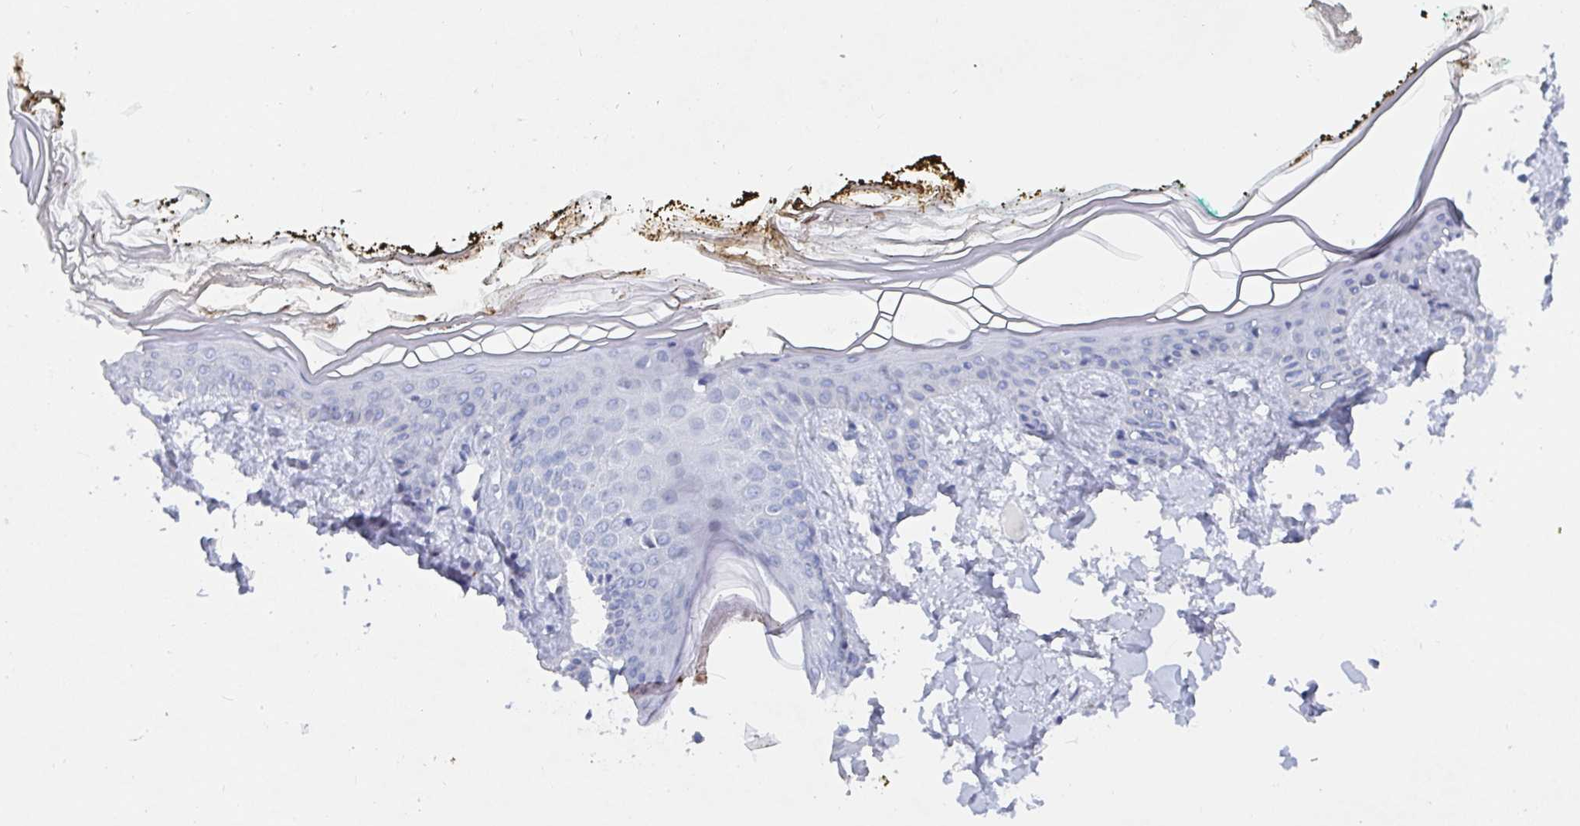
{"staining": {"intensity": "negative", "quantity": "none", "location": "none"}, "tissue": "skin", "cell_type": "Fibroblasts", "image_type": "normal", "snomed": [{"axis": "morphology", "description": "Normal tissue, NOS"}, {"axis": "topography", "description": "Skin"}], "caption": "Fibroblasts are negative for protein expression in benign human skin. (DAB (3,3'-diaminobenzidine) immunohistochemistry (IHC) with hematoxylin counter stain).", "gene": "CAMKV", "patient": {"sex": "female", "age": 34}}